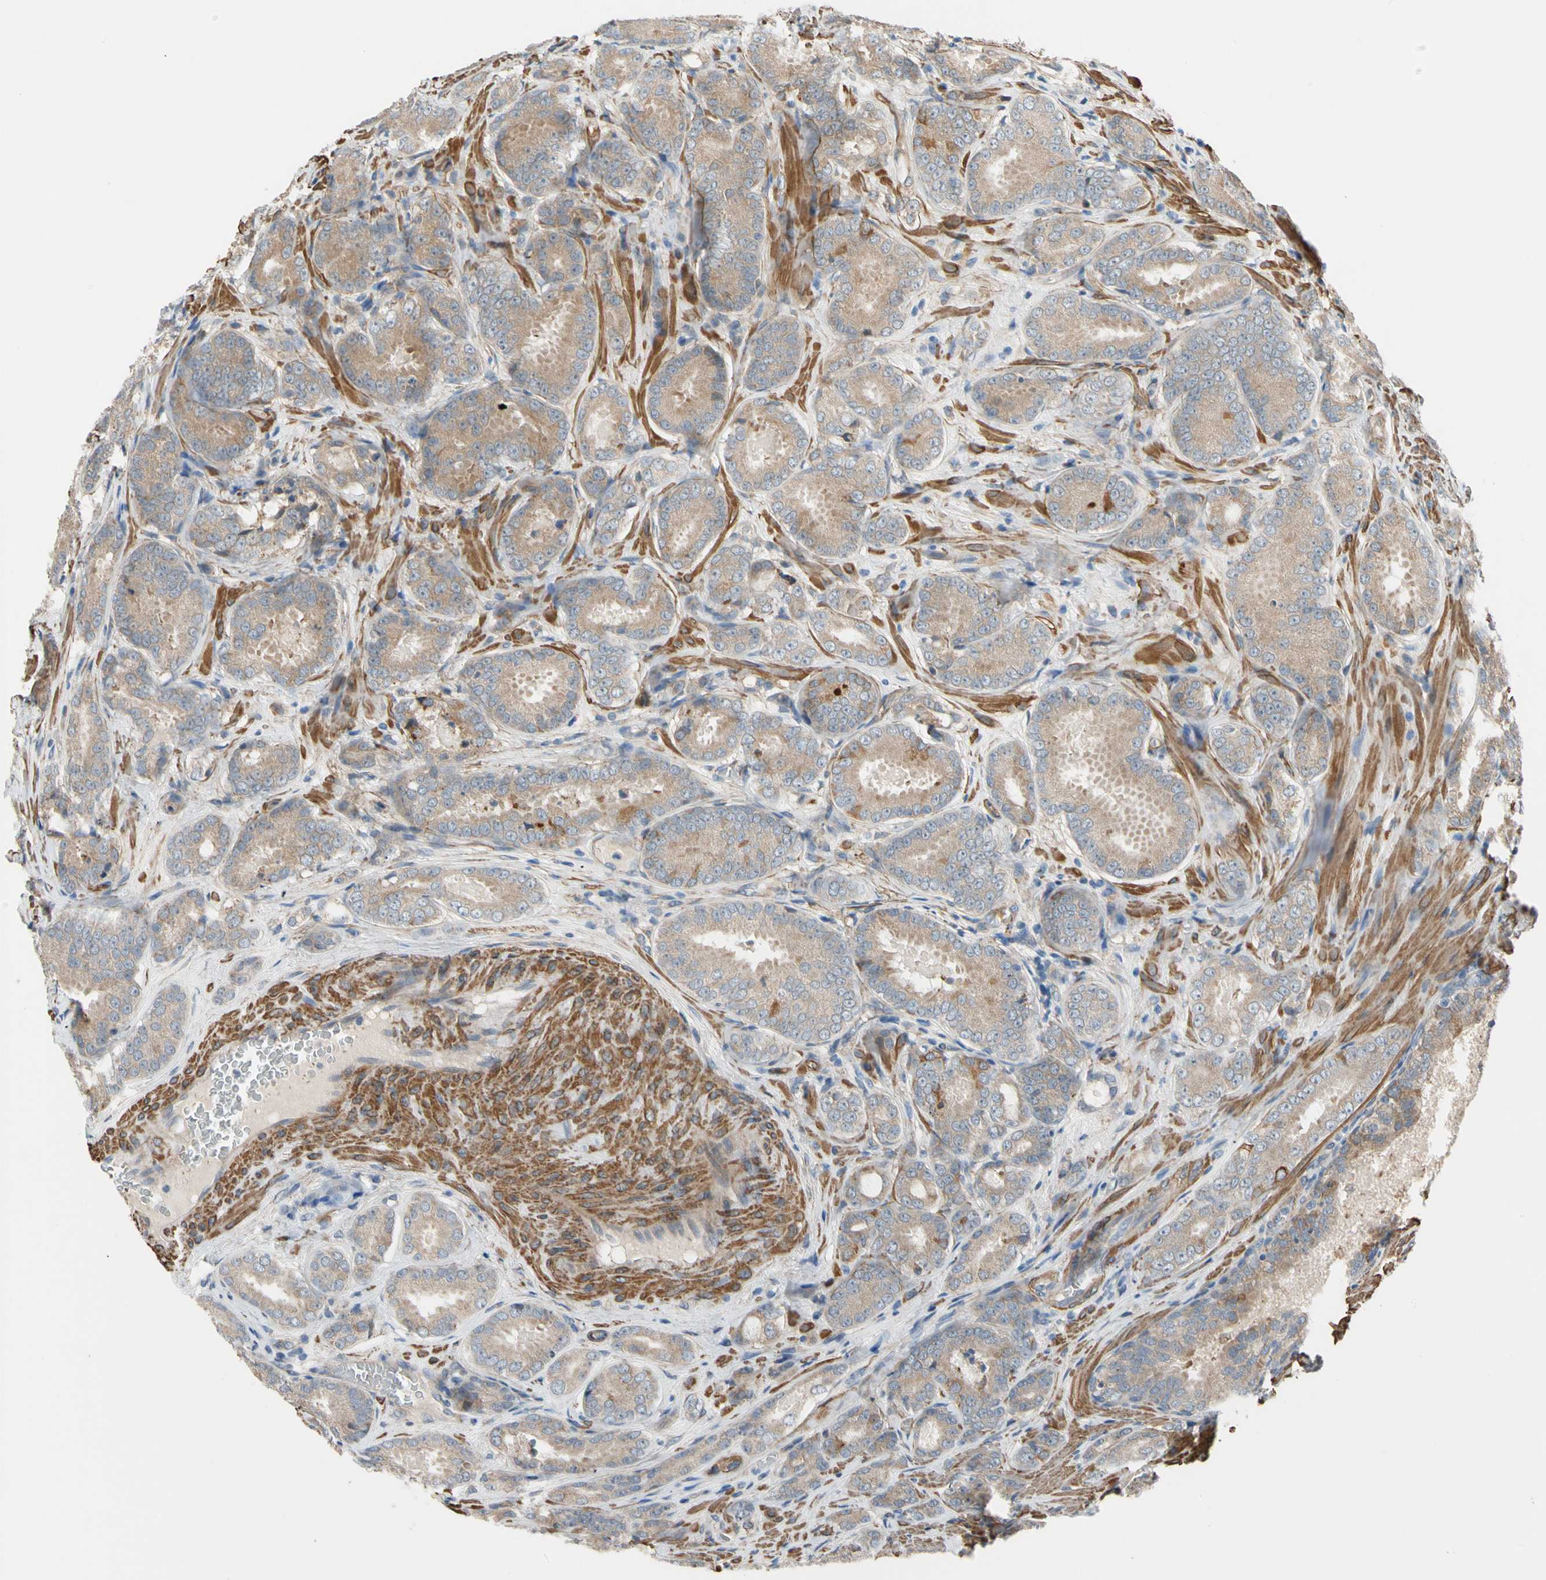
{"staining": {"intensity": "weak", "quantity": ">75%", "location": "cytoplasmic/membranous"}, "tissue": "prostate cancer", "cell_type": "Tumor cells", "image_type": "cancer", "snomed": [{"axis": "morphology", "description": "Adenocarcinoma, High grade"}, {"axis": "topography", "description": "Prostate"}], "caption": "This photomicrograph demonstrates immunohistochemistry staining of human prostate cancer (adenocarcinoma (high-grade)), with low weak cytoplasmic/membranous positivity in about >75% of tumor cells.", "gene": "LIMK2", "patient": {"sex": "male", "age": 64}}